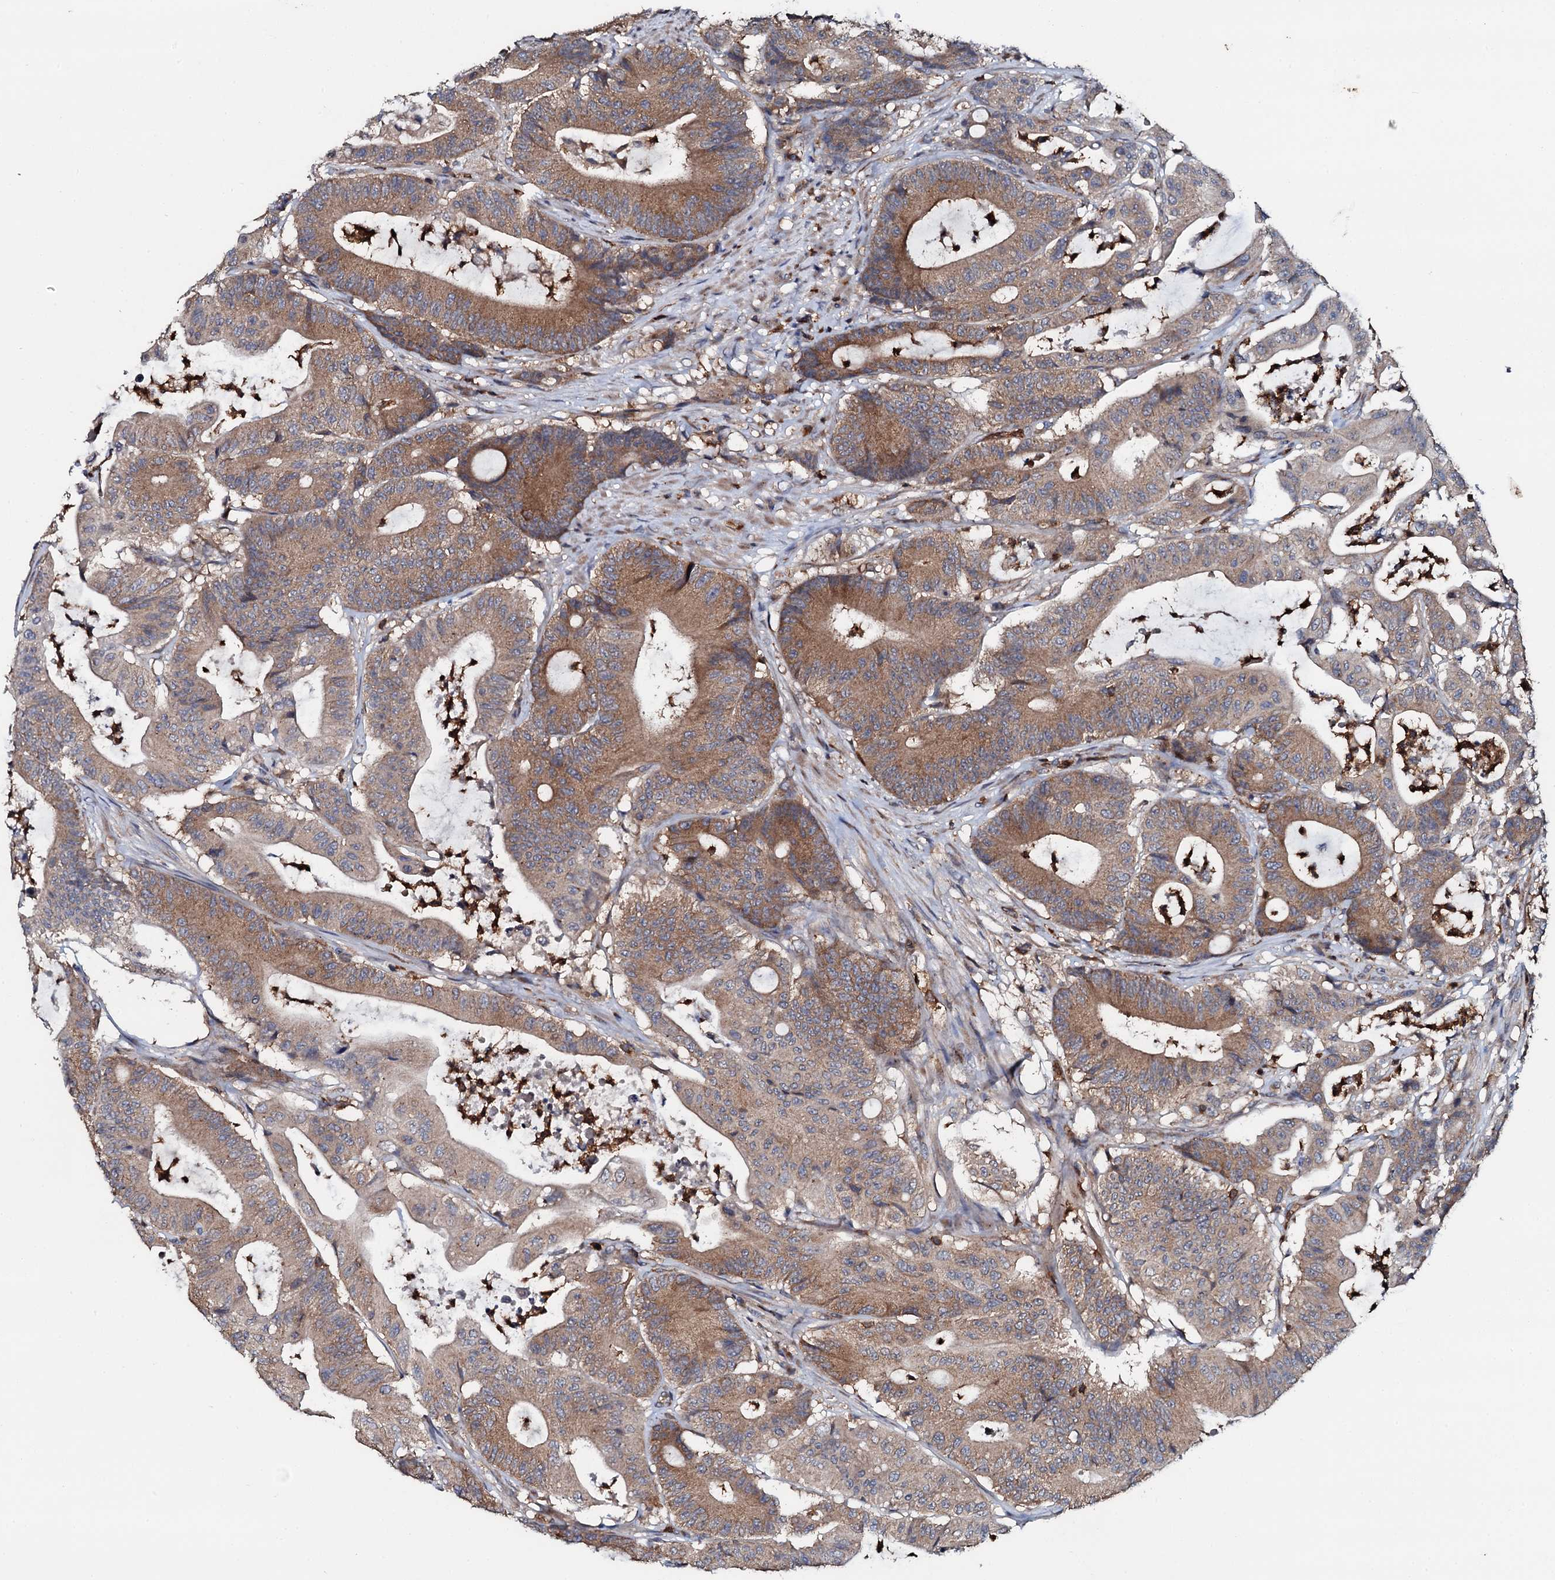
{"staining": {"intensity": "moderate", "quantity": ">75%", "location": "cytoplasmic/membranous"}, "tissue": "colorectal cancer", "cell_type": "Tumor cells", "image_type": "cancer", "snomed": [{"axis": "morphology", "description": "Adenocarcinoma, NOS"}, {"axis": "topography", "description": "Colon"}], "caption": "A brown stain labels moderate cytoplasmic/membranous positivity of a protein in colorectal adenocarcinoma tumor cells. (DAB IHC with brightfield microscopy, high magnification).", "gene": "GRK2", "patient": {"sex": "female", "age": 84}}